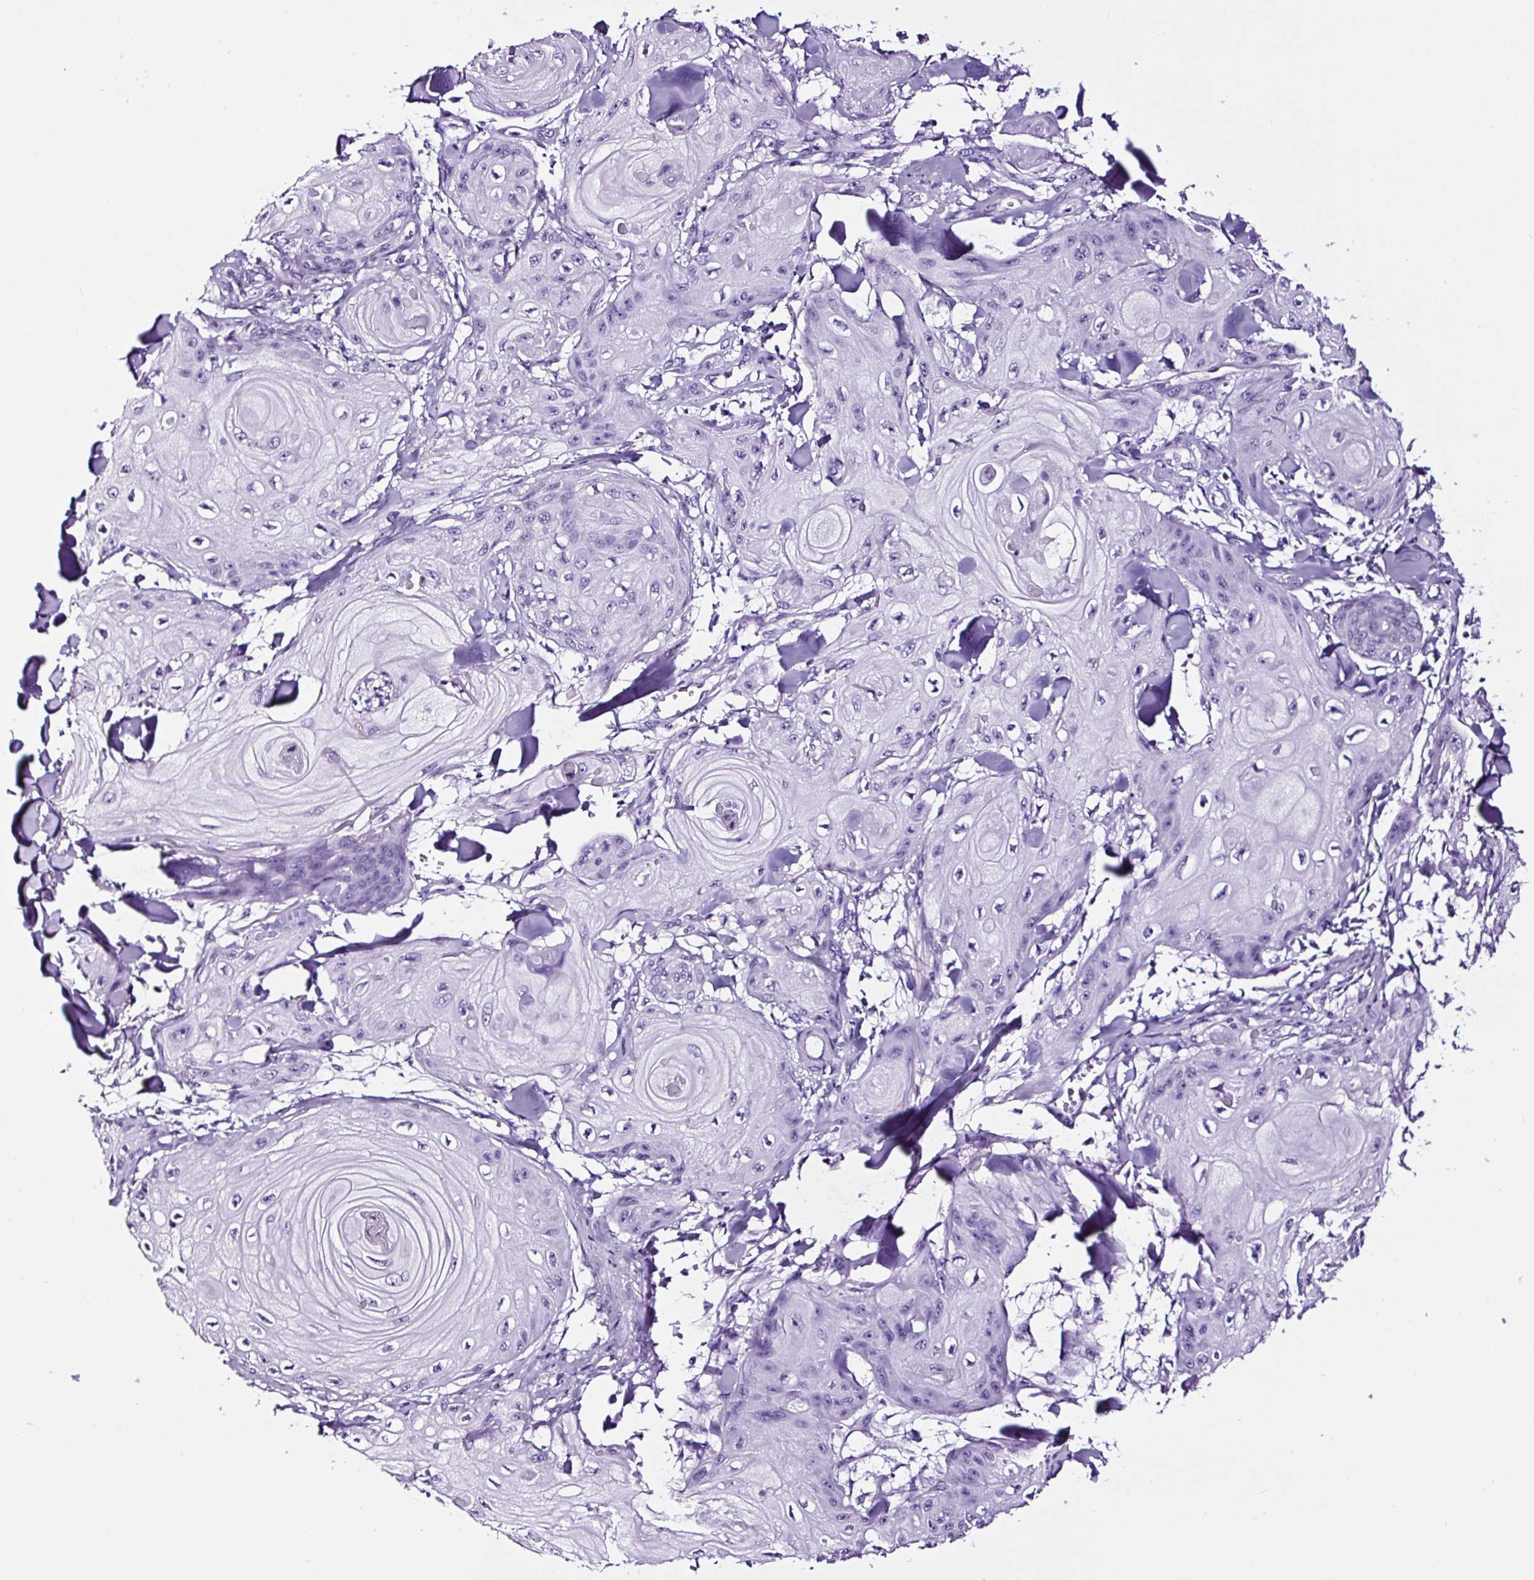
{"staining": {"intensity": "negative", "quantity": "none", "location": "none"}, "tissue": "skin cancer", "cell_type": "Tumor cells", "image_type": "cancer", "snomed": [{"axis": "morphology", "description": "Squamous cell carcinoma, NOS"}, {"axis": "topography", "description": "Skin"}], "caption": "The photomicrograph shows no staining of tumor cells in skin squamous cell carcinoma. The staining is performed using DAB (3,3'-diaminobenzidine) brown chromogen with nuclei counter-stained in using hematoxylin.", "gene": "TAFA3", "patient": {"sex": "male", "age": 74}}